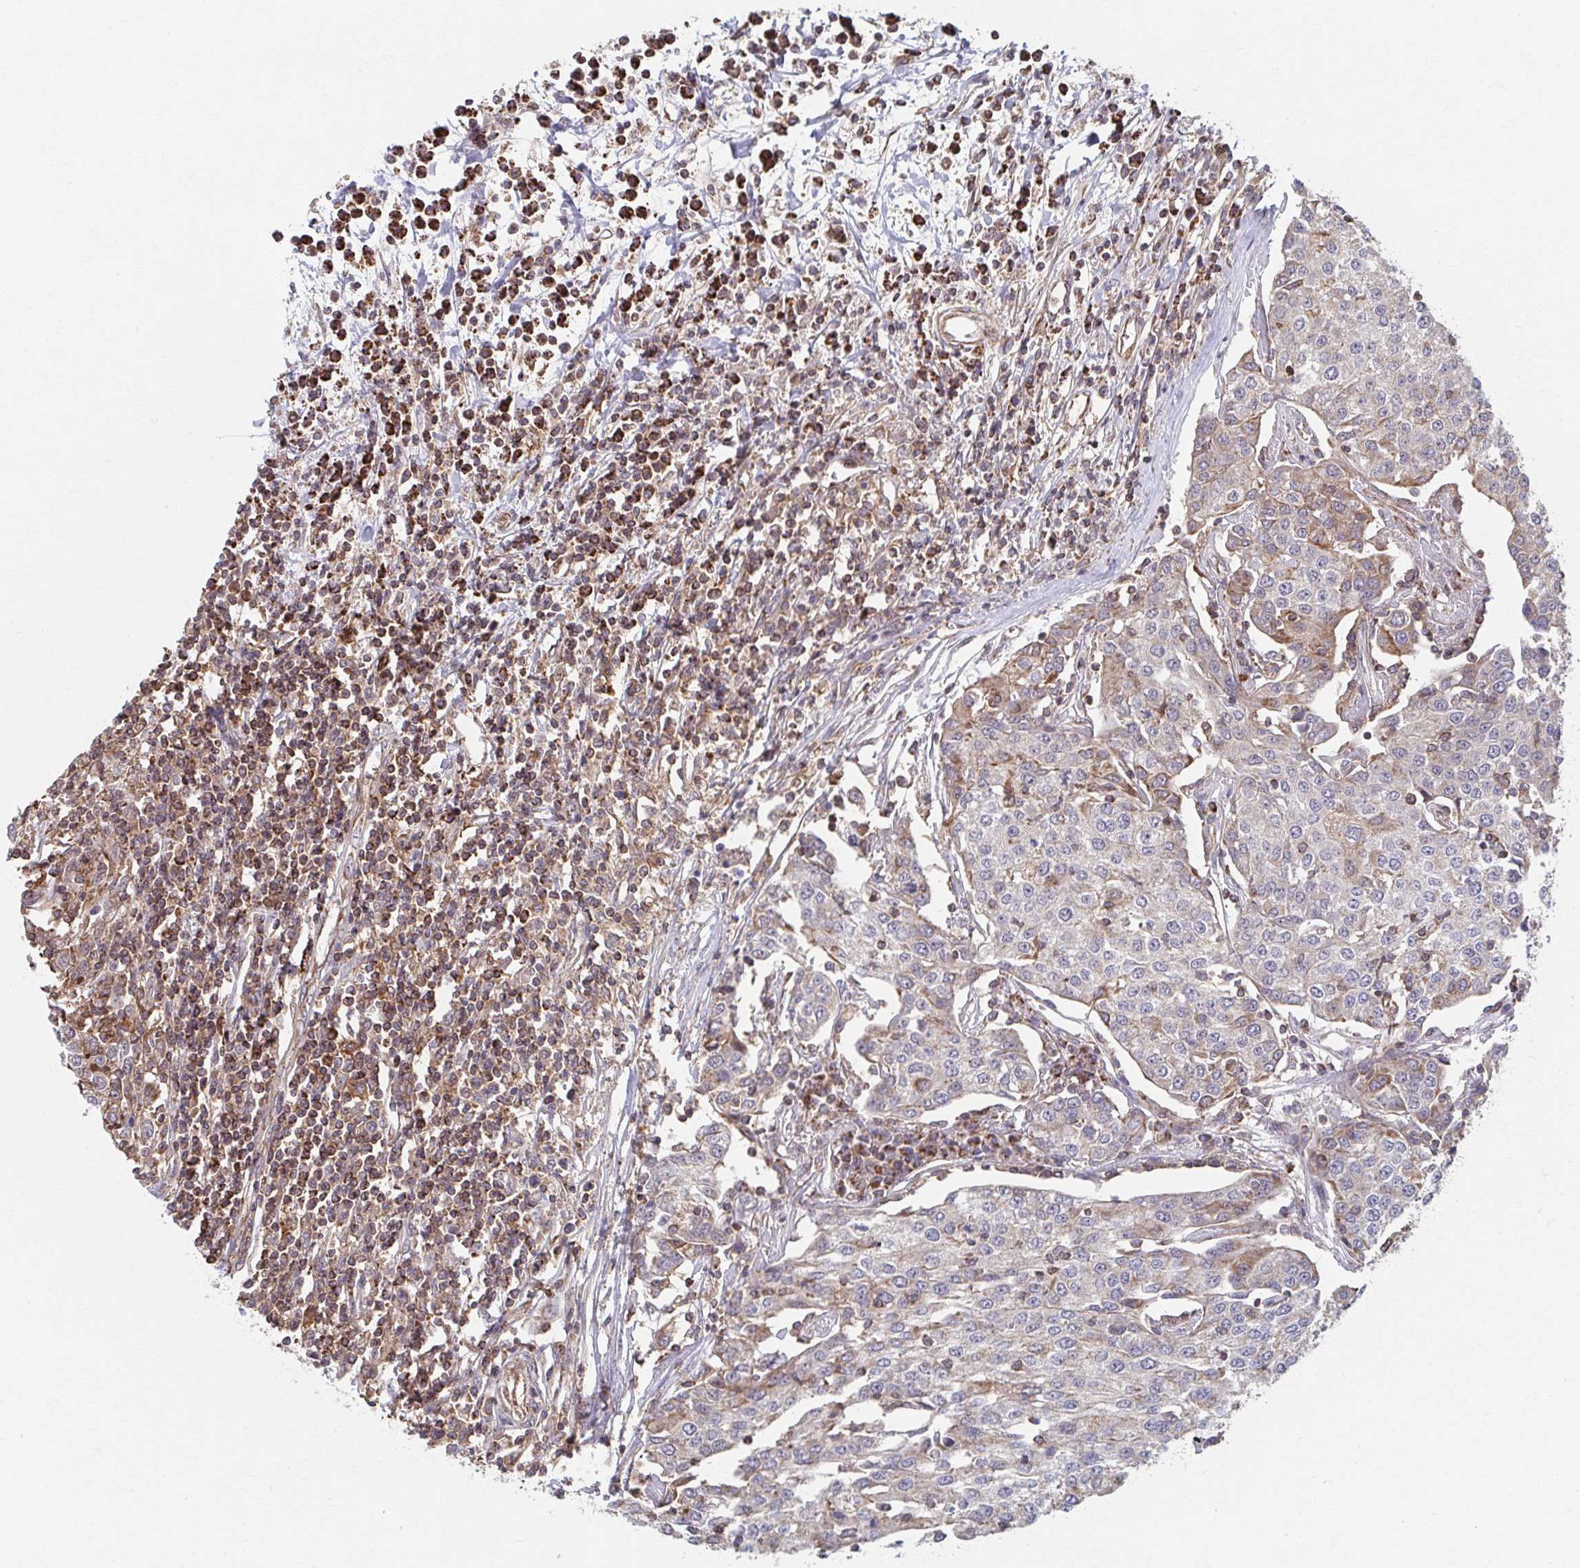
{"staining": {"intensity": "moderate", "quantity": "<25%", "location": "cytoplasmic/membranous"}, "tissue": "urothelial cancer", "cell_type": "Tumor cells", "image_type": "cancer", "snomed": [{"axis": "morphology", "description": "Urothelial carcinoma, High grade"}, {"axis": "topography", "description": "Urinary bladder"}], "caption": "The image shows staining of urothelial cancer, revealing moderate cytoplasmic/membranous protein expression (brown color) within tumor cells.", "gene": "KLHL34", "patient": {"sex": "female", "age": 85}}